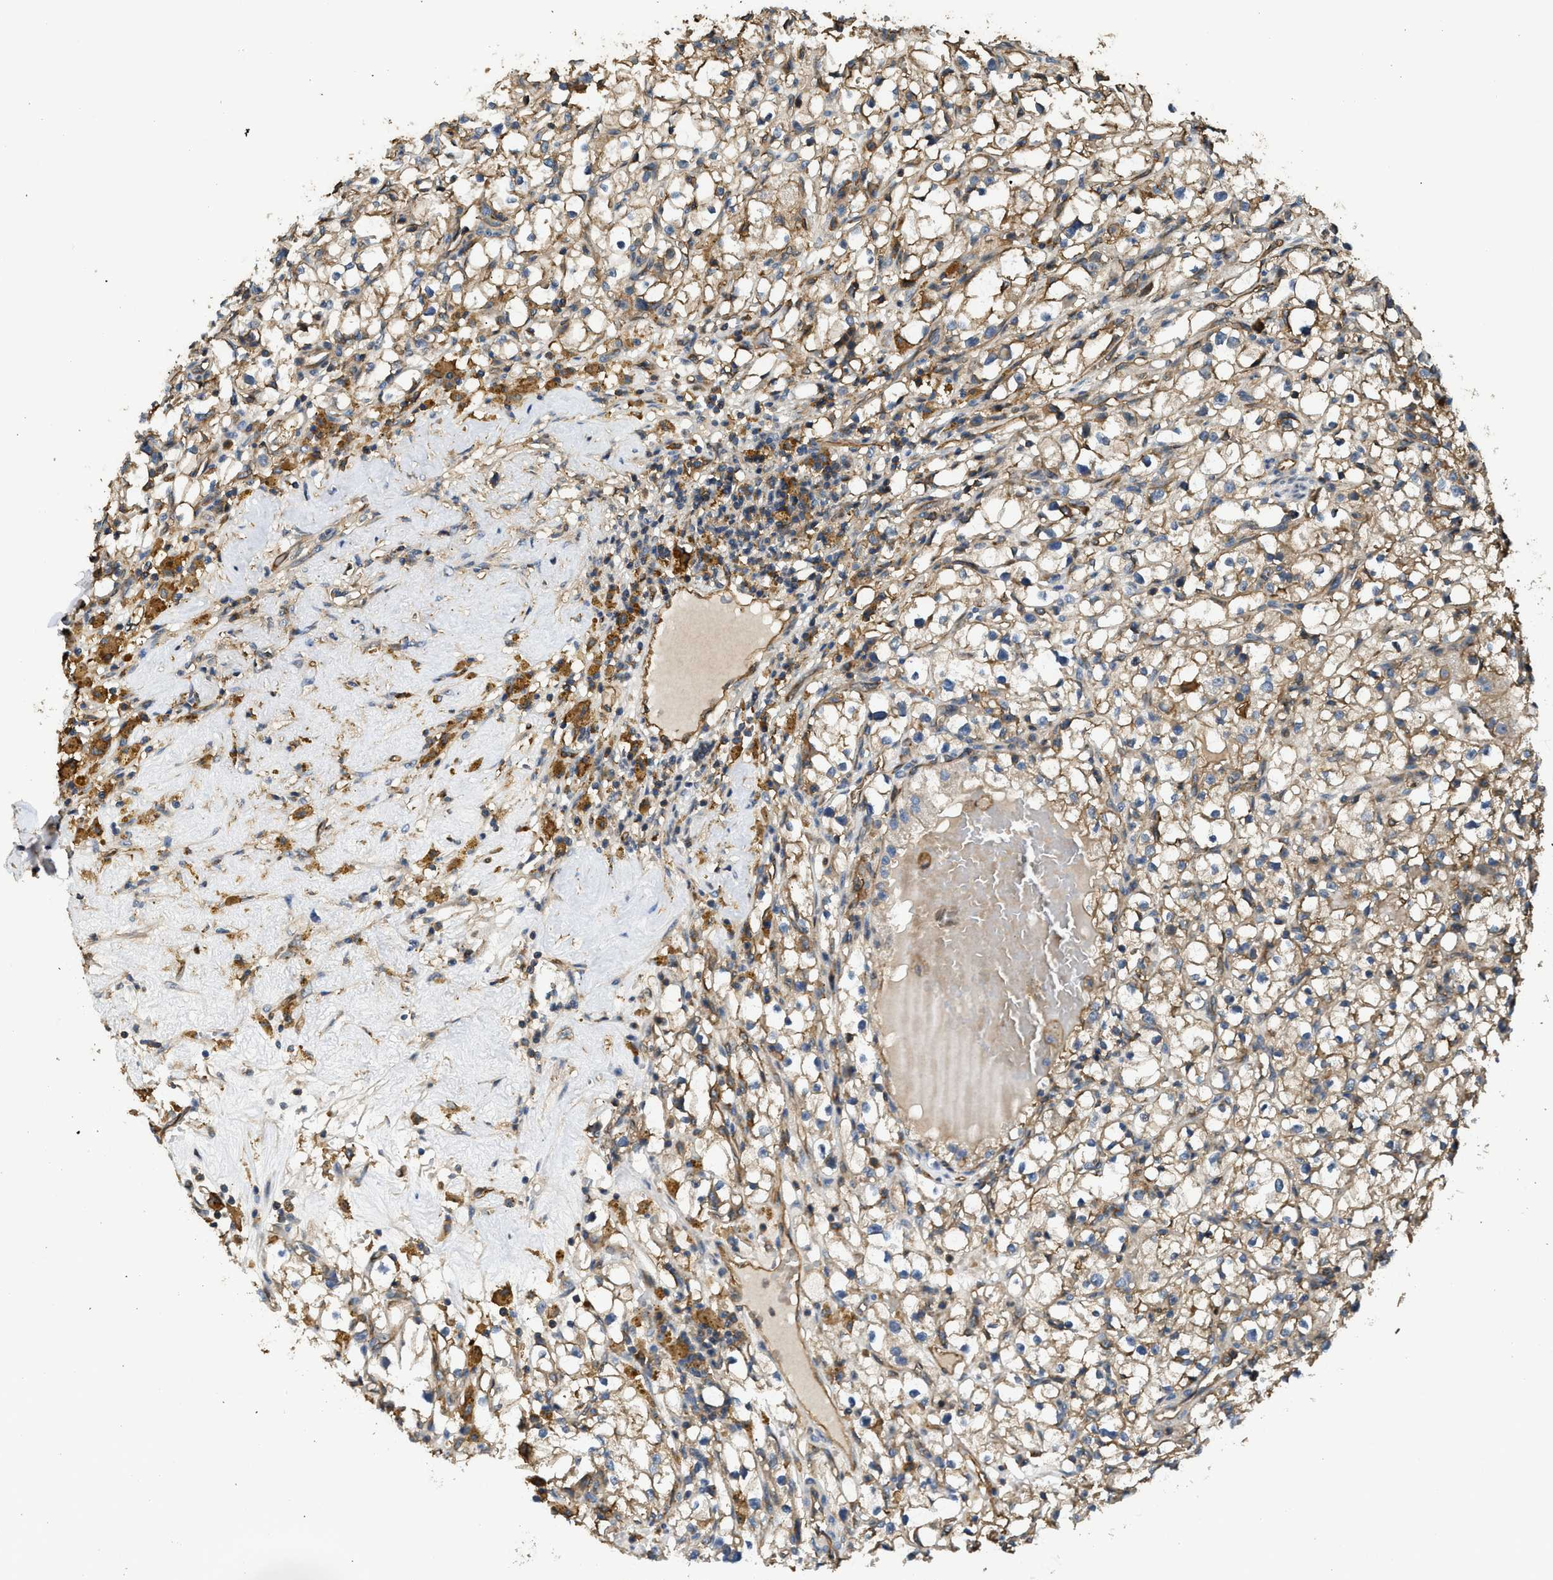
{"staining": {"intensity": "moderate", "quantity": ">75%", "location": "cytoplasmic/membranous"}, "tissue": "renal cancer", "cell_type": "Tumor cells", "image_type": "cancer", "snomed": [{"axis": "morphology", "description": "Adenocarcinoma, NOS"}, {"axis": "topography", "description": "Kidney"}], "caption": "Approximately >75% of tumor cells in human adenocarcinoma (renal) display moderate cytoplasmic/membranous protein expression as visualized by brown immunohistochemical staining.", "gene": "DDHD2", "patient": {"sex": "male", "age": 56}}